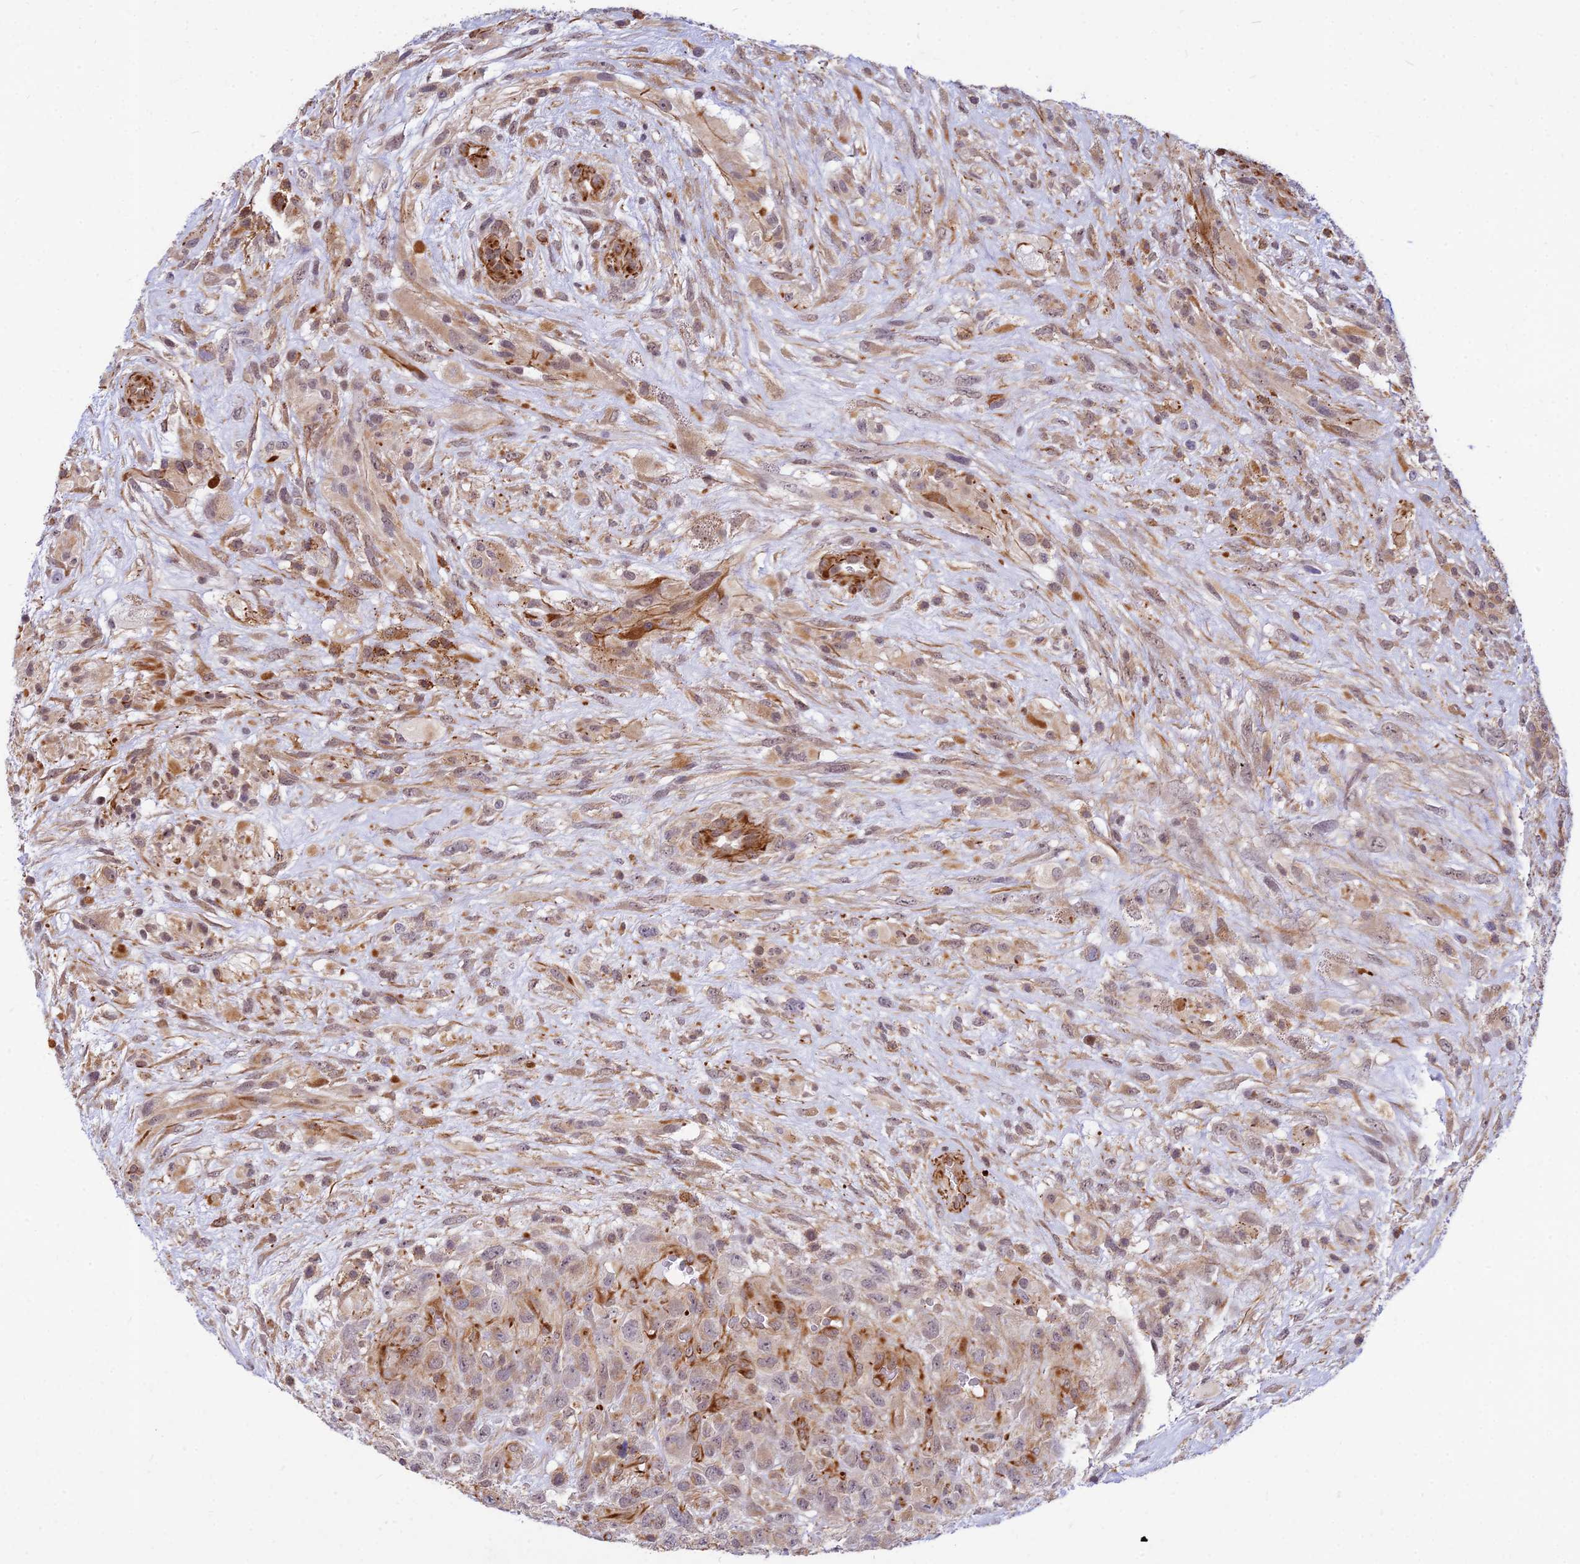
{"staining": {"intensity": "moderate", "quantity": "25%-75%", "location": "cytoplasmic/membranous"}, "tissue": "glioma", "cell_type": "Tumor cells", "image_type": "cancer", "snomed": [{"axis": "morphology", "description": "Glioma, malignant, High grade"}, {"axis": "topography", "description": "Brain"}], "caption": "High-grade glioma (malignant) was stained to show a protein in brown. There is medium levels of moderate cytoplasmic/membranous positivity in about 25%-75% of tumor cells. The staining was performed using DAB (3,3'-diaminobenzidine) to visualize the protein expression in brown, while the nuclei were stained in blue with hematoxylin (Magnification: 20x).", "gene": "SAPCD2", "patient": {"sex": "male", "age": 61}}